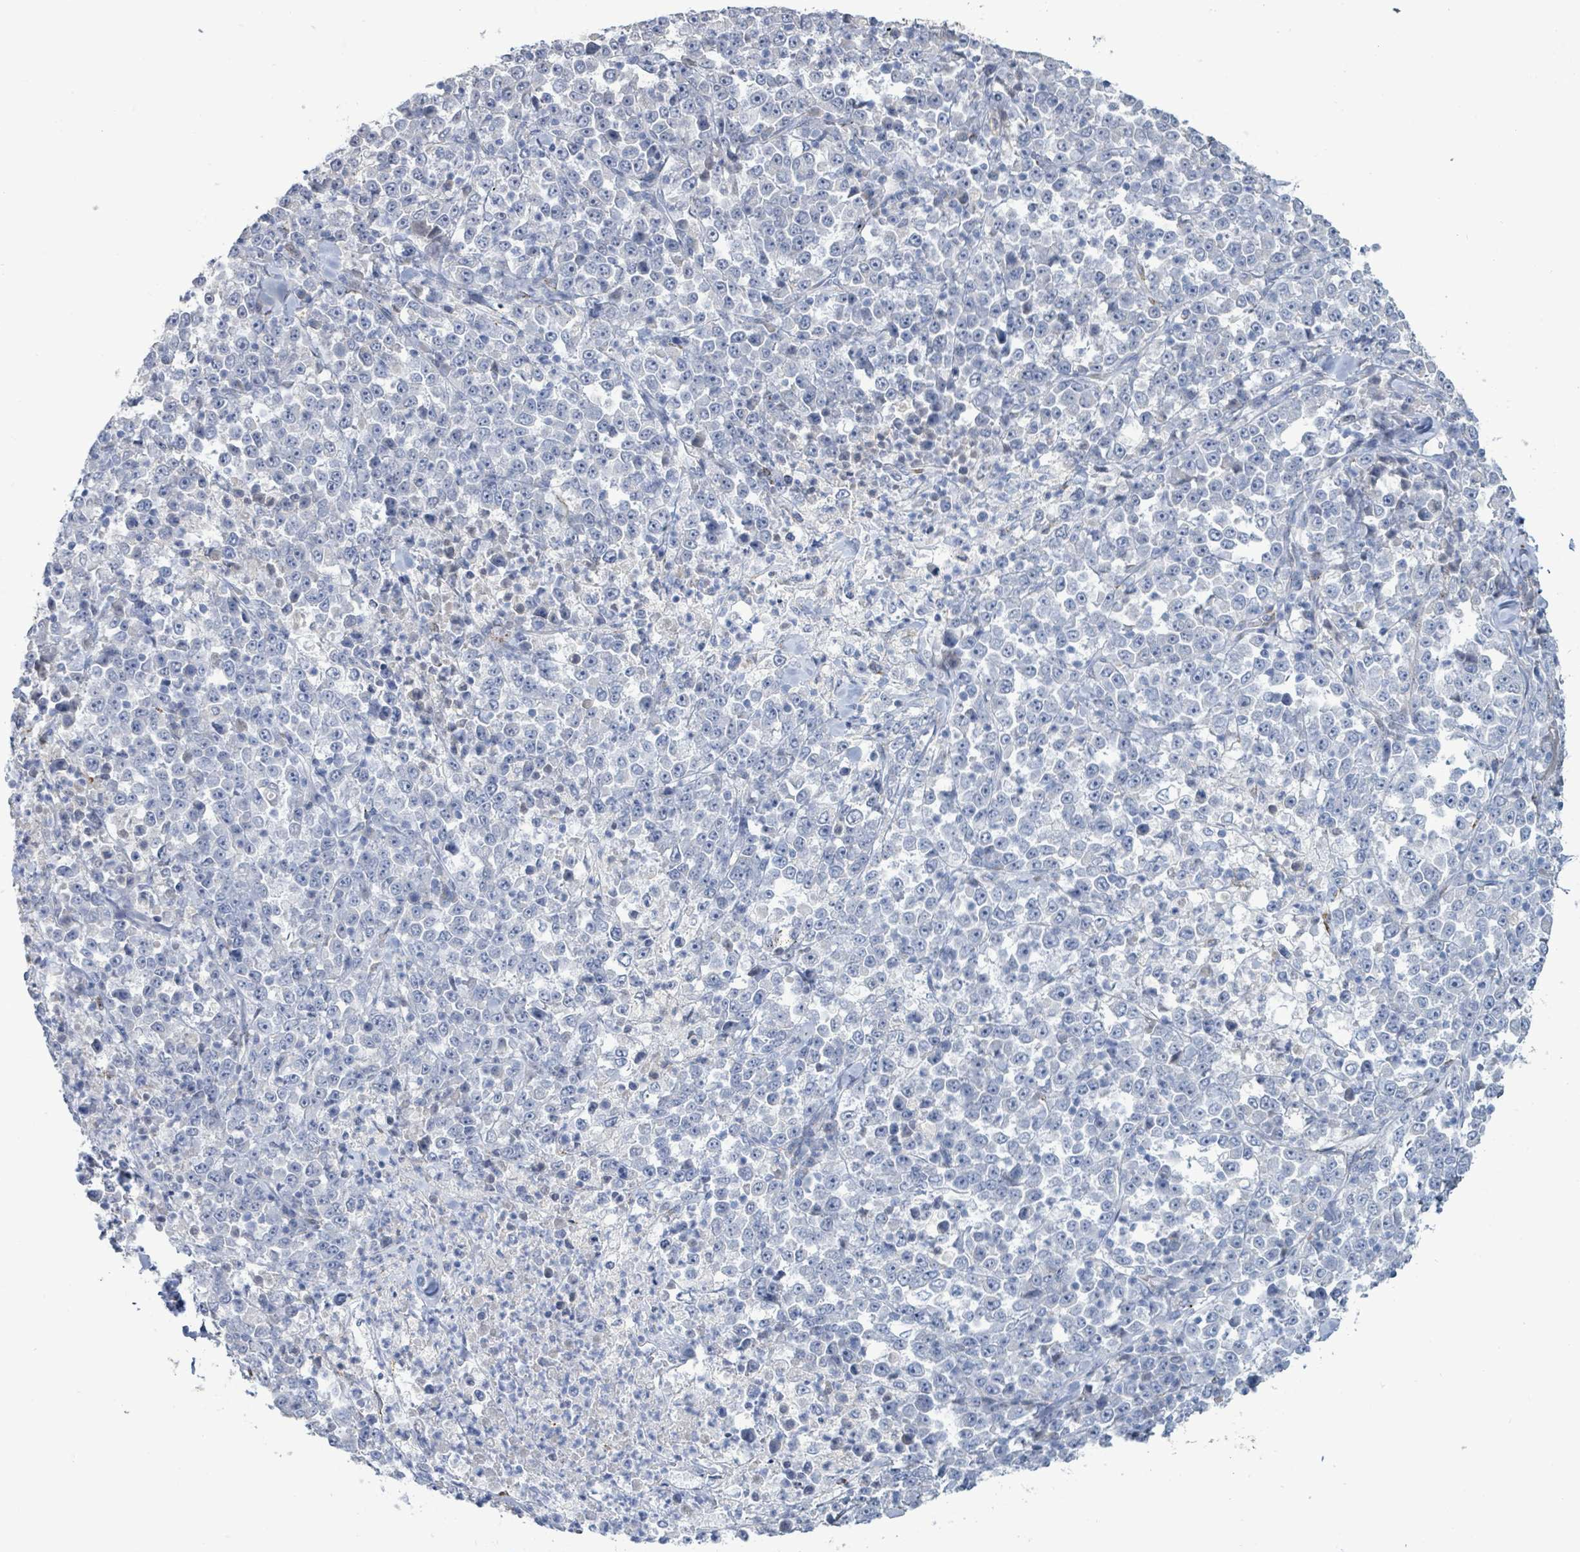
{"staining": {"intensity": "negative", "quantity": "none", "location": "none"}, "tissue": "stomach cancer", "cell_type": "Tumor cells", "image_type": "cancer", "snomed": [{"axis": "morphology", "description": "Normal tissue, NOS"}, {"axis": "morphology", "description": "Adenocarcinoma, NOS"}, {"axis": "topography", "description": "Stomach, upper"}, {"axis": "topography", "description": "Stomach"}], "caption": "Image shows no significant protein expression in tumor cells of stomach cancer.", "gene": "DMRTC1B", "patient": {"sex": "male", "age": 59}}